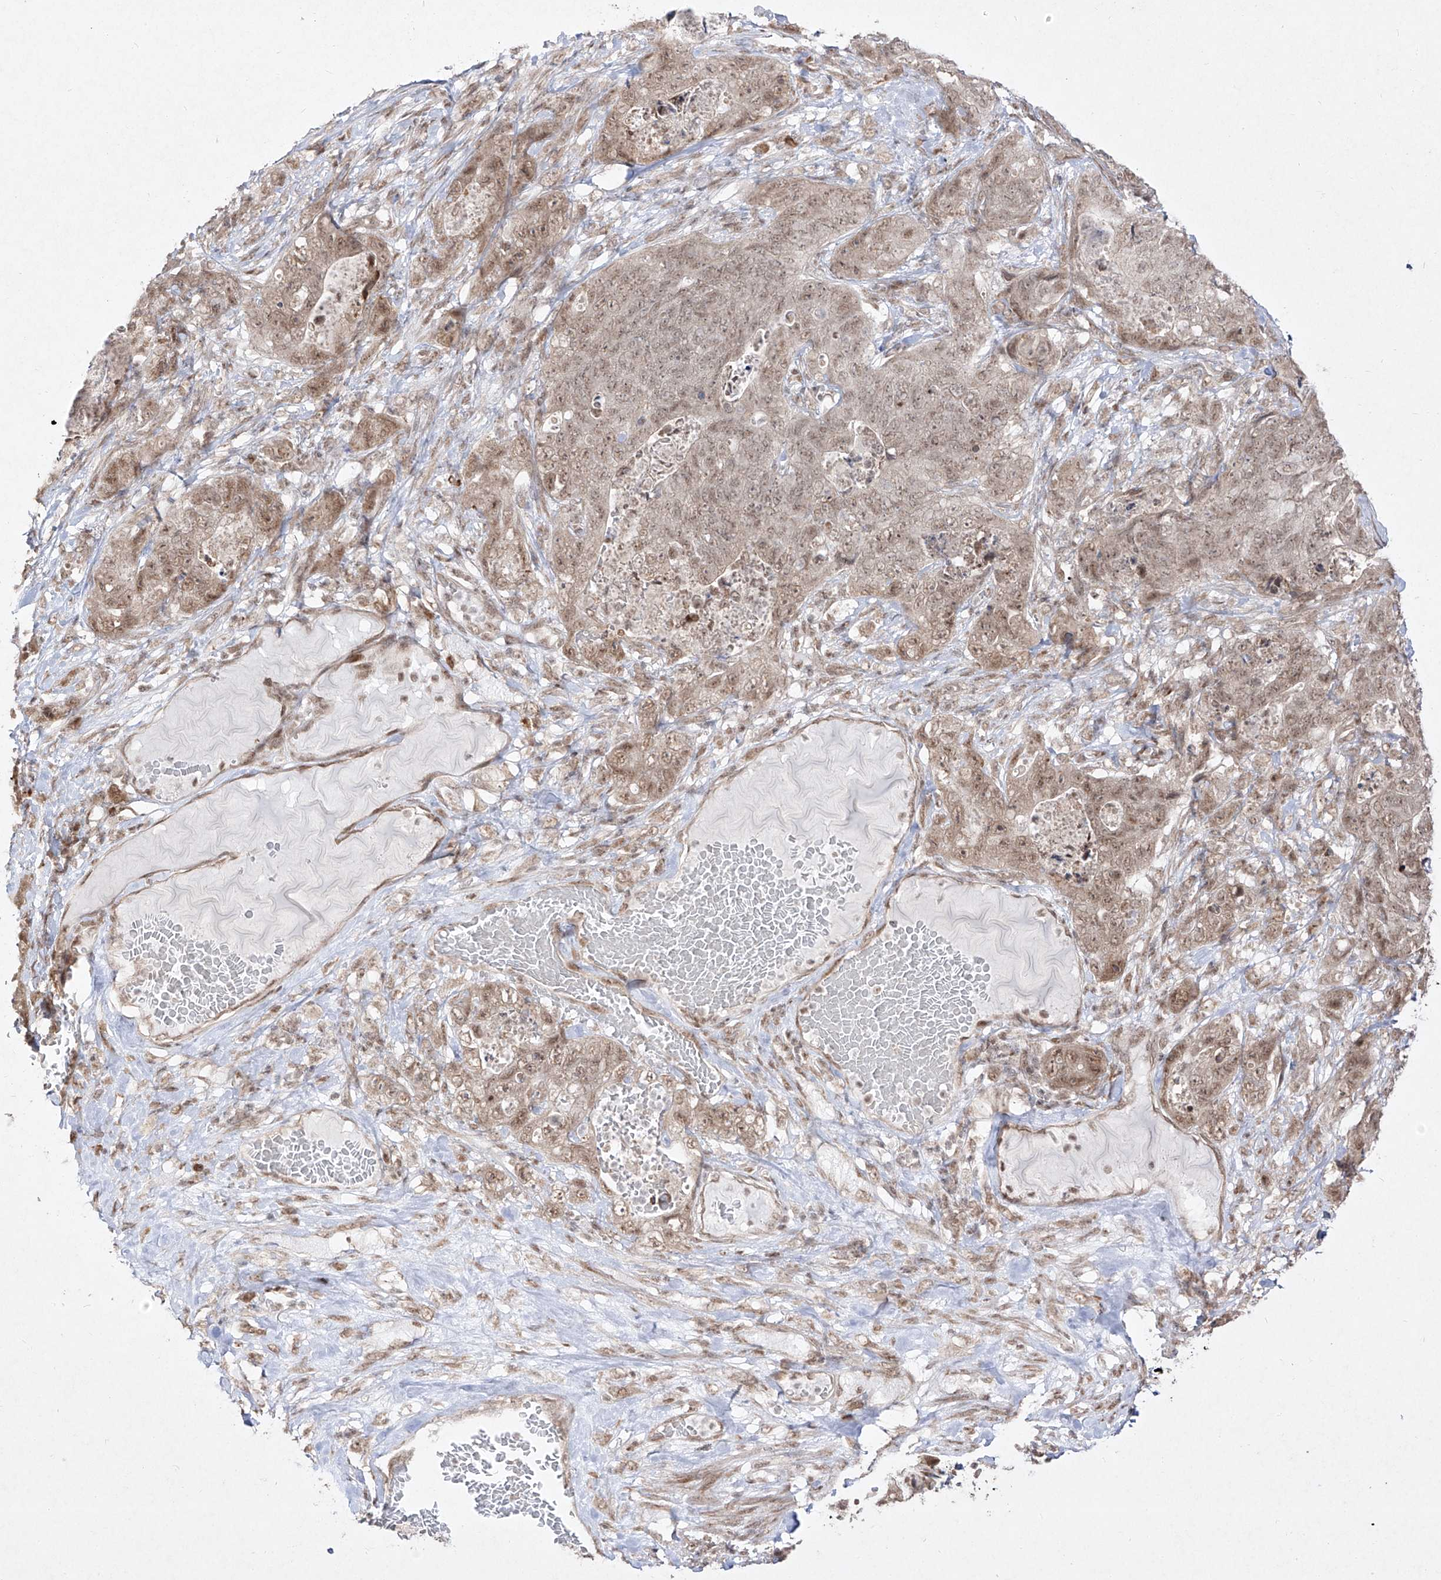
{"staining": {"intensity": "moderate", "quantity": "<25%", "location": "nuclear"}, "tissue": "stomach cancer", "cell_type": "Tumor cells", "image_type": "cancer", "snomed": [{"axis": "morphology", "description": "Normal tissue, NOS"}, {"axis": "morphology", "description": "Adenocarcinoma, NOS"}, {"axis": "topography", "description": "Stomach"}], "caption": "Stomach adenocarcinoma tissue shows moderate nuclear expression in approximately <25% of tumor cells Immunohistochemistry (ihc) stains the protein in brown and the nuclei are stained blue.", "gene": "SNRNP27", "patient": {"sex": "female", "age": 89}}